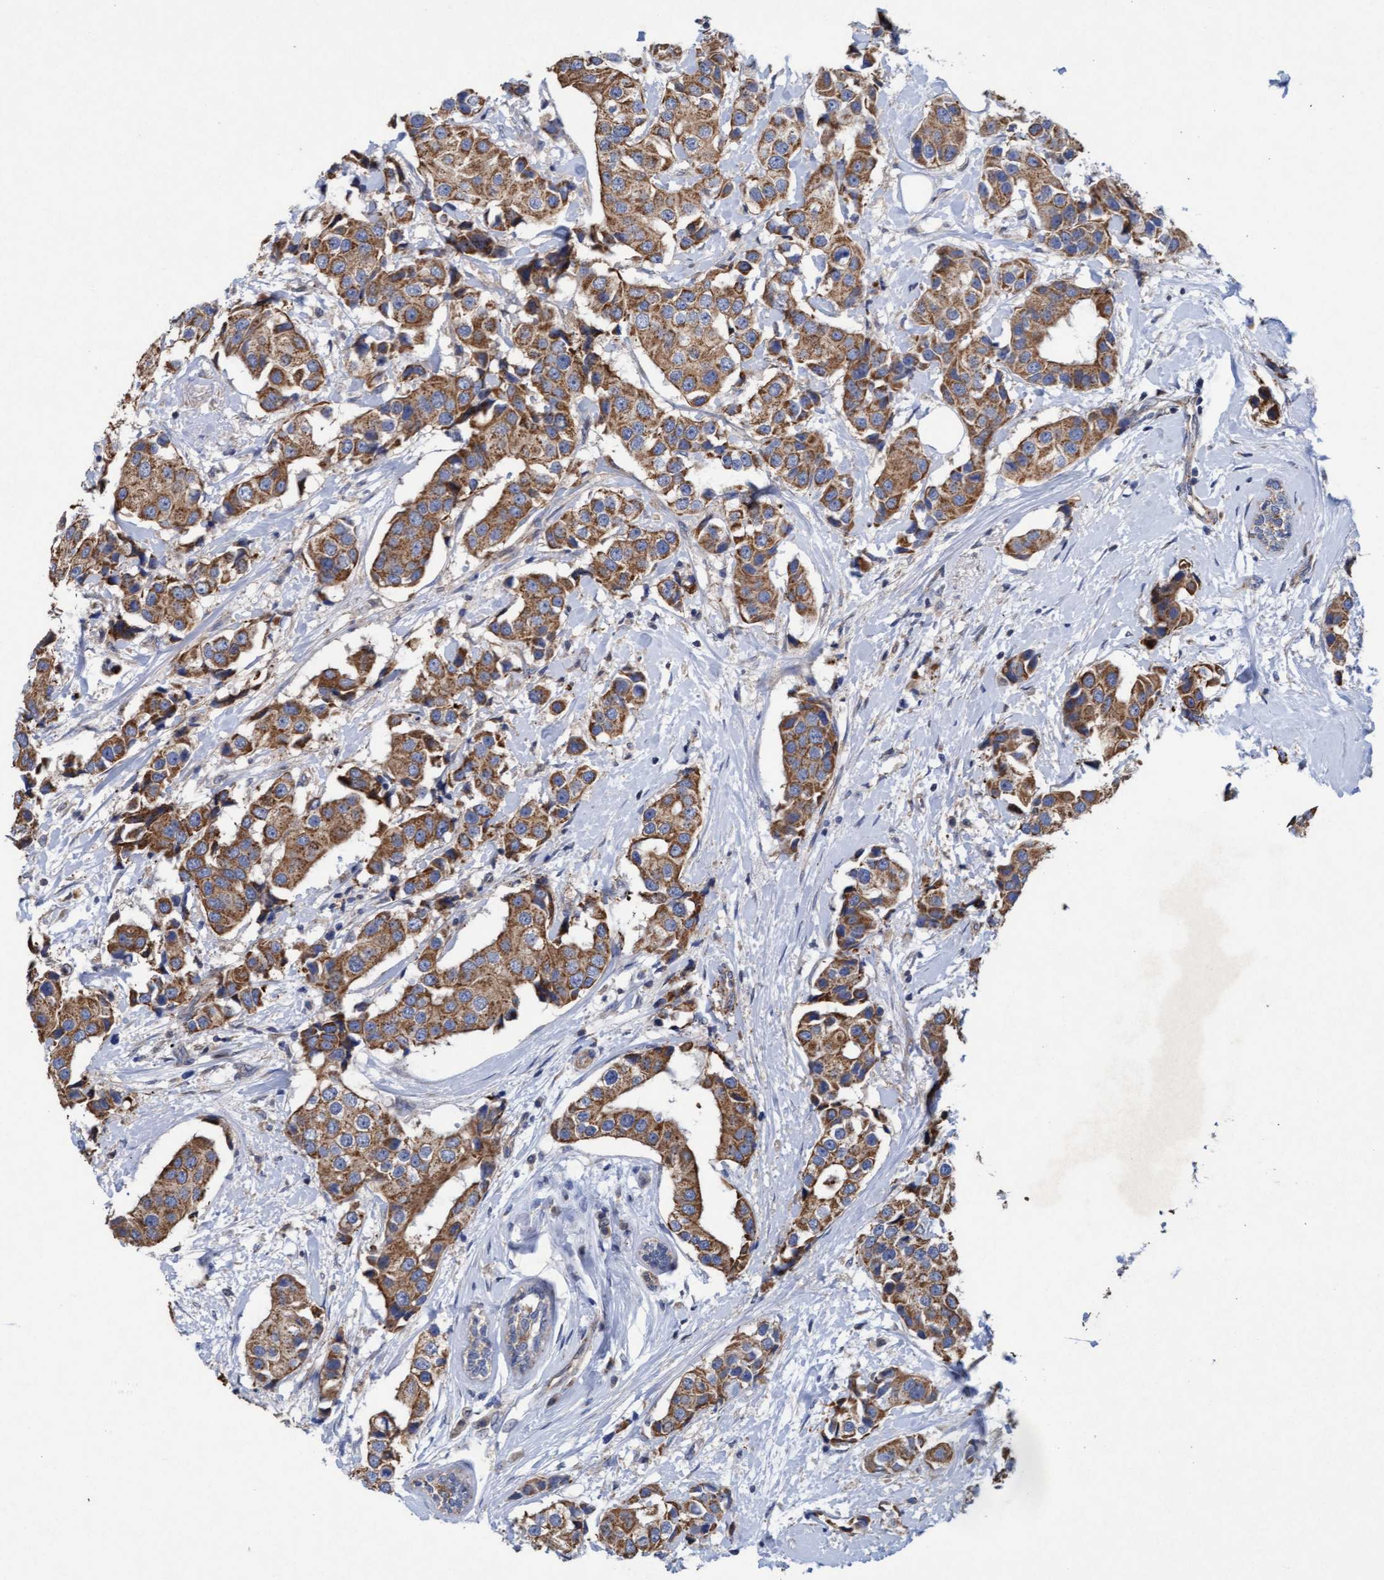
{"staining": {"intensity": "moderate", "quantity": ">75%", "location": "cytoplasmic/membranous"}, "tissue": "breast cancer", "cell_type": "Tumor cells", "image_type": "cancer", "snomed": [{"axis": "morphology", "description": "Normal tissue, NOS"}, {"axis": "morphology", "description": "Duct carcinoma"}, {"axis": "topography", "description": "Breast"}], "caption": "This is a photomicrograph of immunohistochemistry (IHC) staining of breast cancer (invasive ductal carcinoma), which shows moderate staining in the cytoplasmic/membranous of tumor cells.", "gene": "MRPL38", "patient": {"sex": "female", "age": 39}}